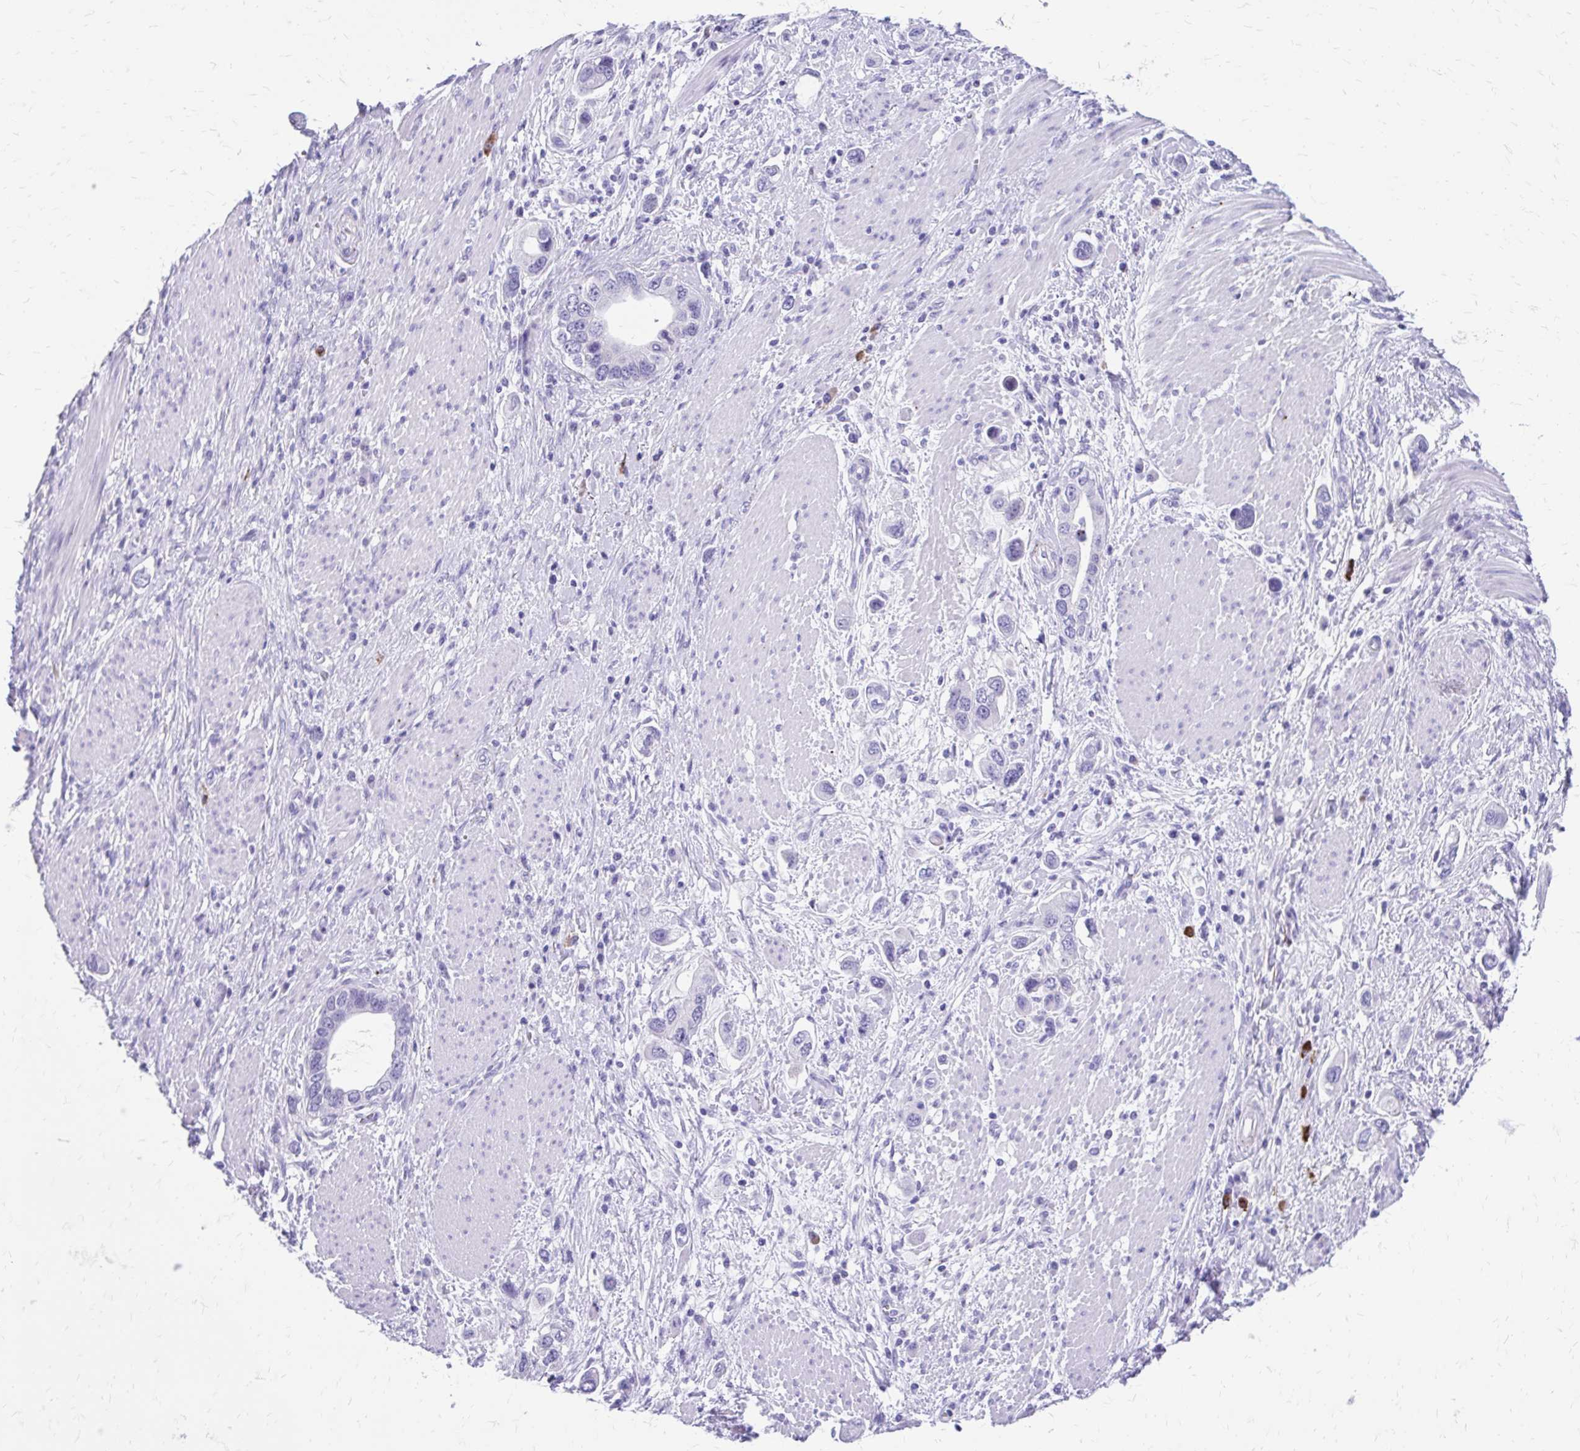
{"staining": {"intensity": "negative", "quantity": "none", "location": "none"}, "tissue": "stomach cancer", "cell_type": "Tumor cells", "image_type": "cancer", "snomed": [{"axis": "morphology", "description": "Adenocarcinoma, NOS"}, {"axis": "topography", "description": "Stomach, lower"}], "caption": "Micrograph shows no significant protein expression in tumor cells of adenocarcinoma (stomach). The staining is performed using DAB brown chromogen with nuclei counter-stained in using hematoxylin.", "gene": "SATL1", "patient": {"sex": "female", "age": 93}}